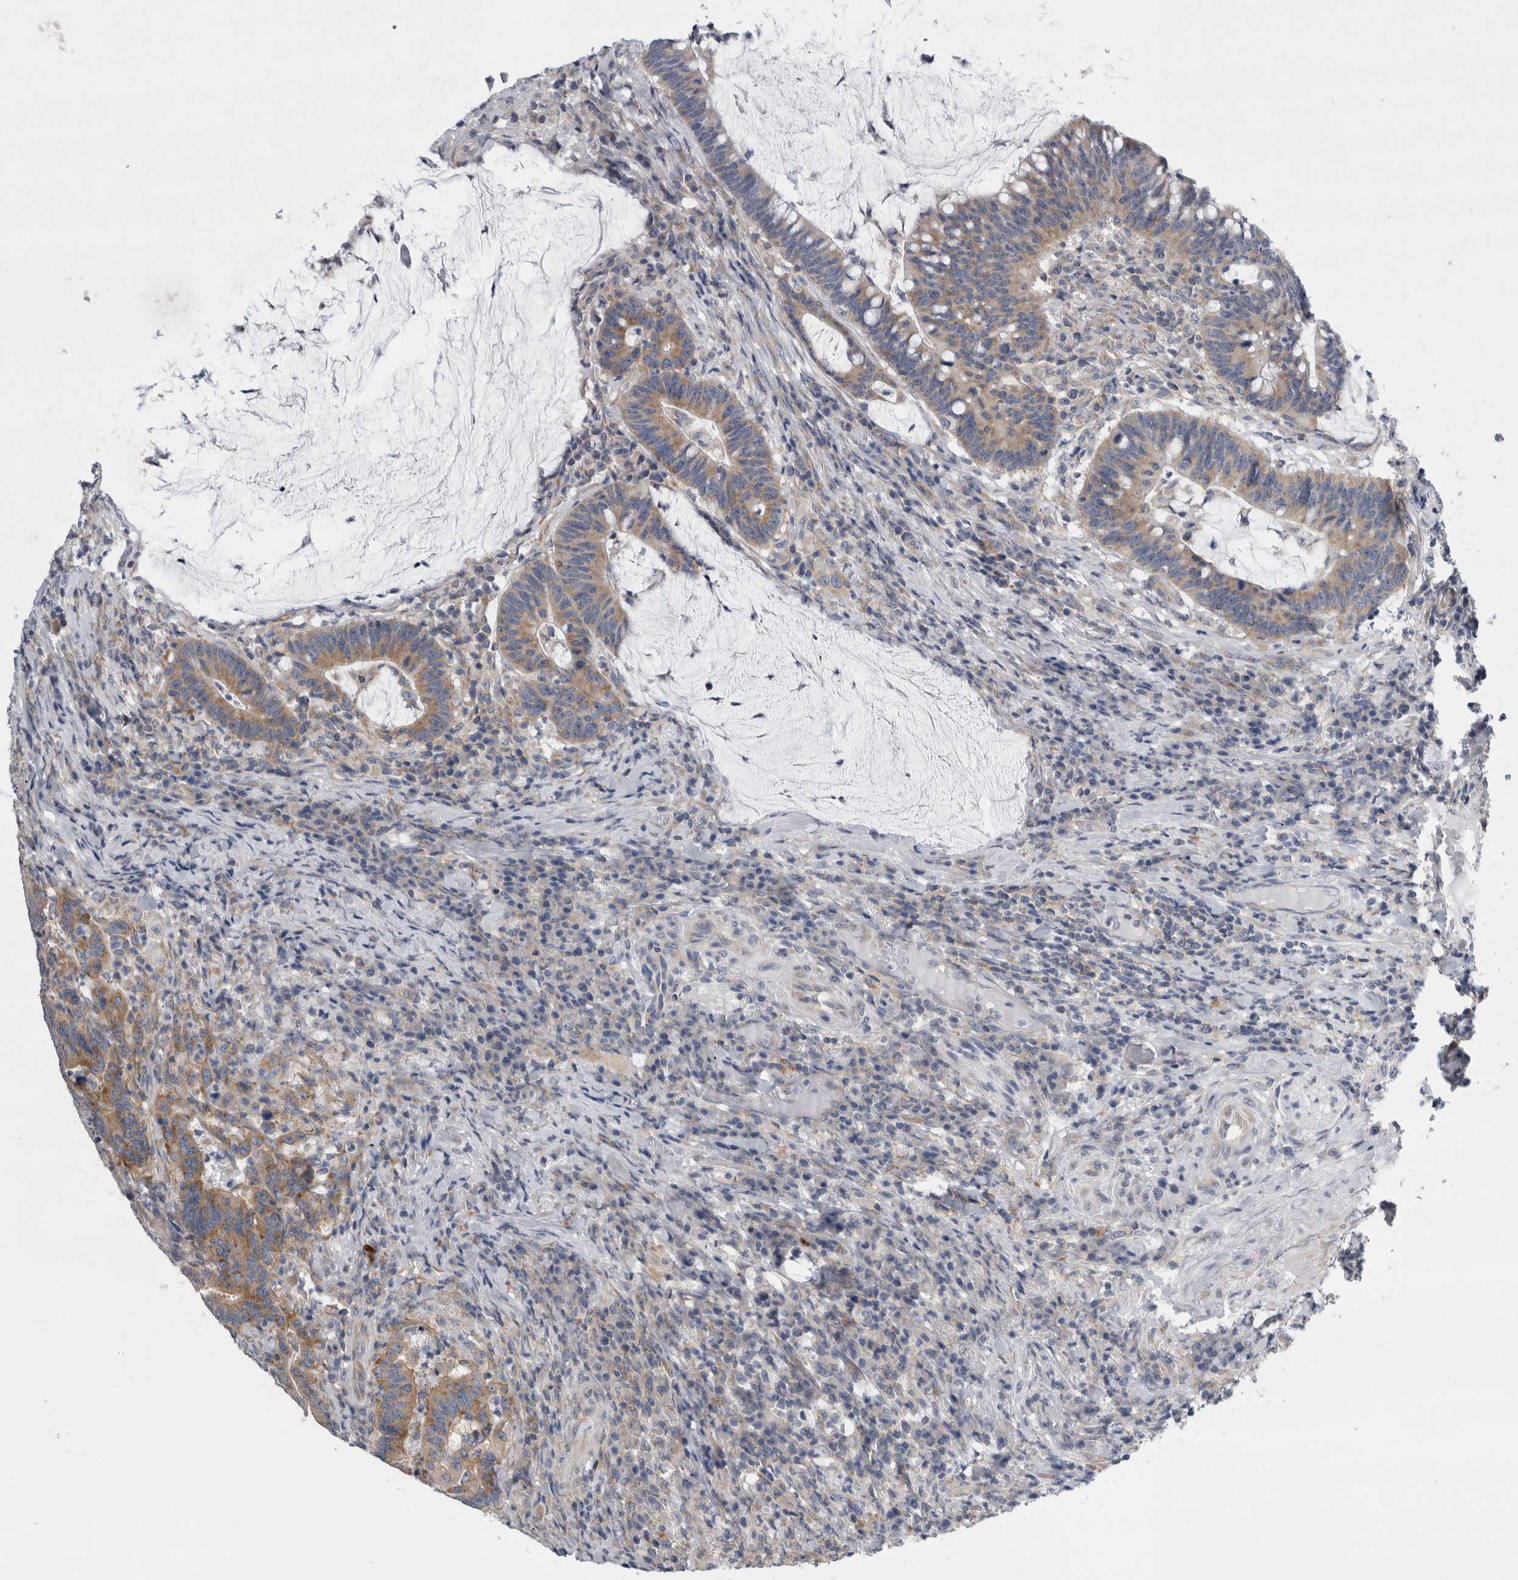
{"staining": {"intensity": "moderate", "quantity": ">75%", "location": "cytoplasmic/membranous"}, "tissue": "colorectal cancer", "cell_type": "Tumor cells", "image_type": "cancer", "snomed": [{"axis": "morphology", "description": "Adenocarcinoma, NOS"}, {"axis": "topography", "description": "Colon"}], "caption": "Colorectal cancer (adenocarcinoma) stained with a protein marker reveals moderate staining in tumor cells.", "gene": "PRRC2C", "patient": {"sex": "female", "age": 66}}